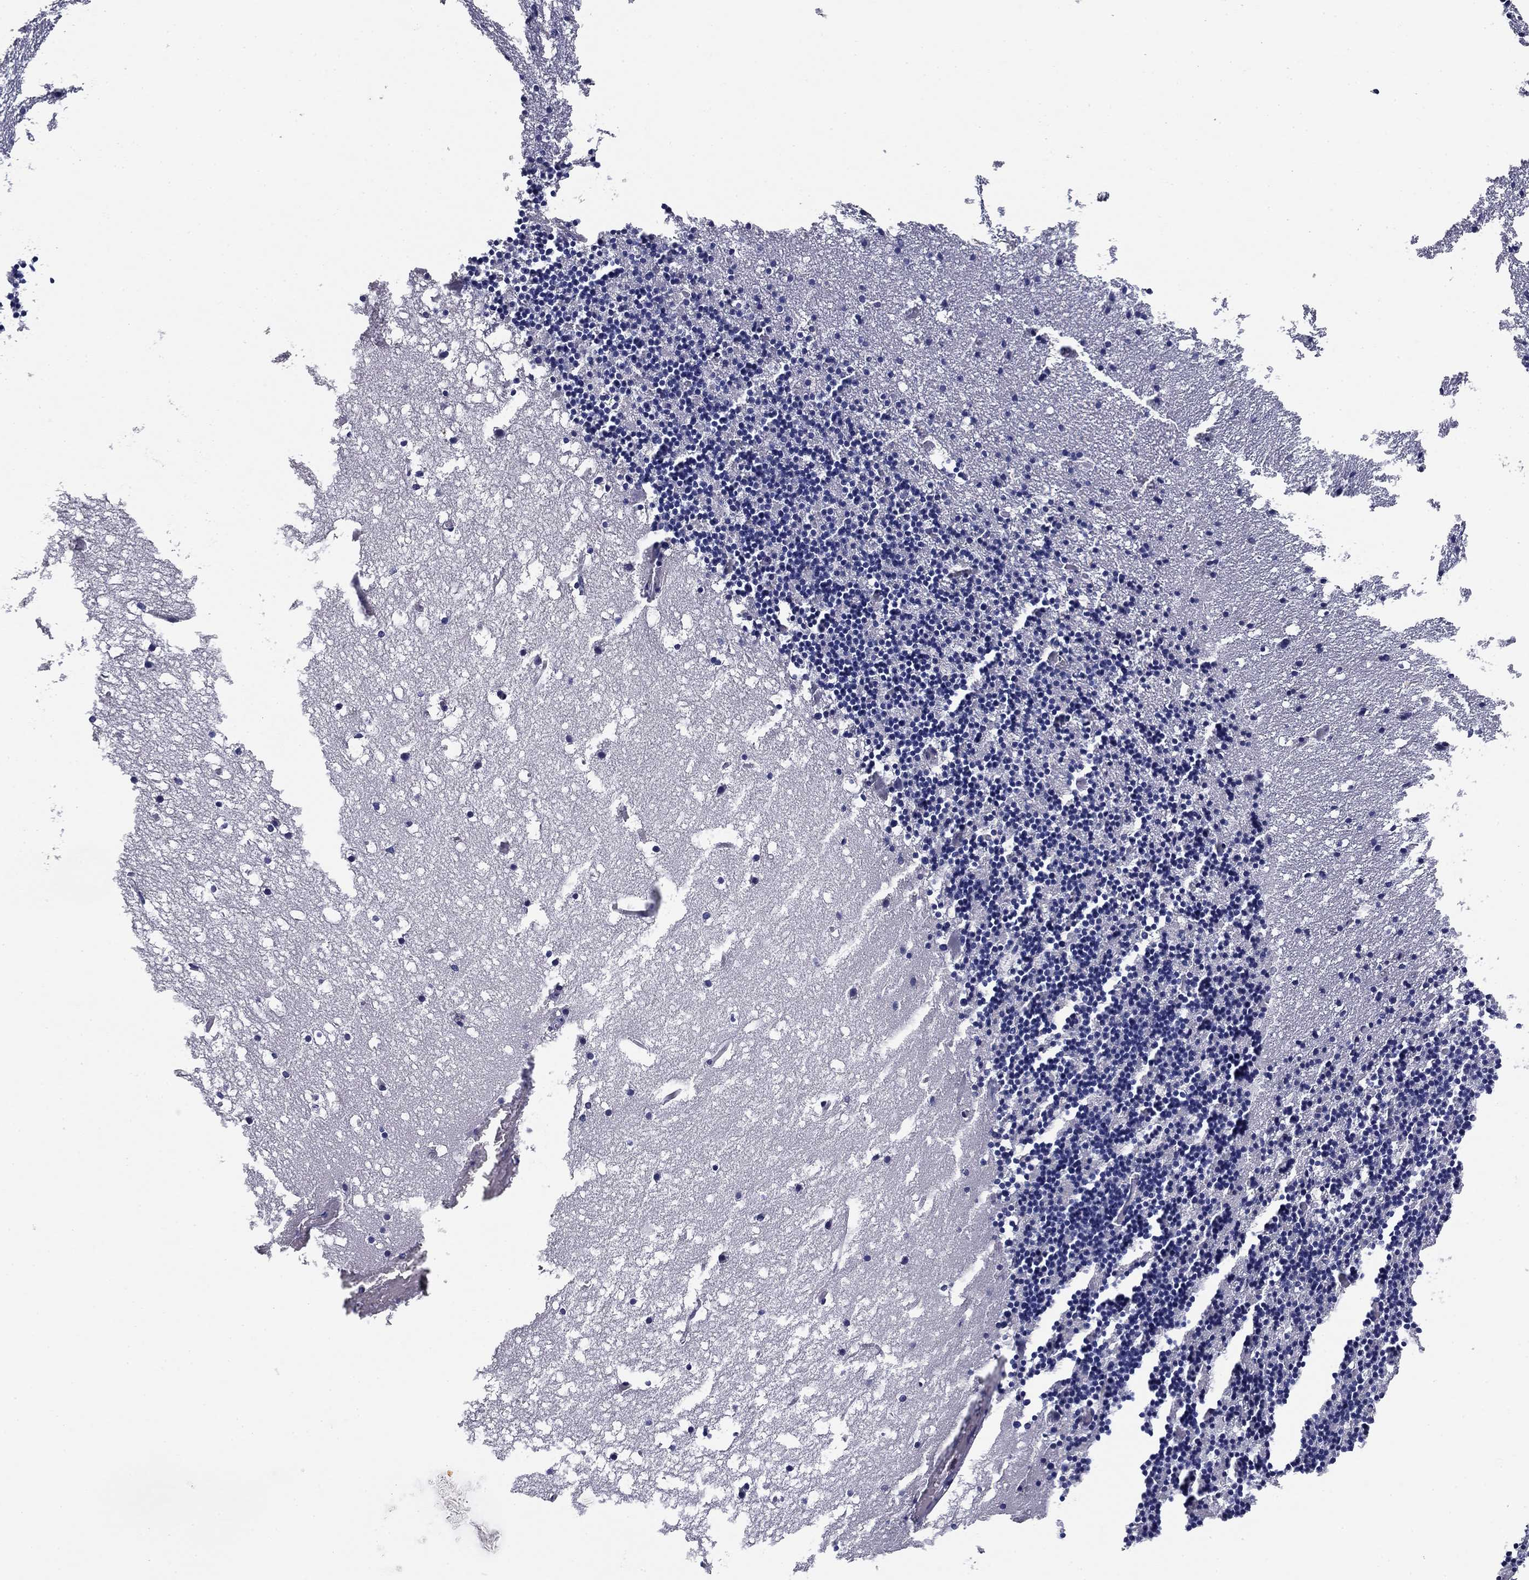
{"staining": {"intensity": "negative", "quantity": "none", "location": "none"}, "tissue": "cerebellum", "cell_type": "Cells in granular layer", "image_type": "normal", "snomed": [{"axis": "morphology", "description": "Normal tissue, NOS"}, {"axis": "topography", "description": "Cerebellum"}], "caption": "Cells in granular layer show no significant protein positivity in unremarkable cerebellum. The staining is performed using DAB brown chromogen with nuclei counter-stained in using hematoxylin.", "gene": "GRK7", "patient": {"sex": "male", "age": 37}}